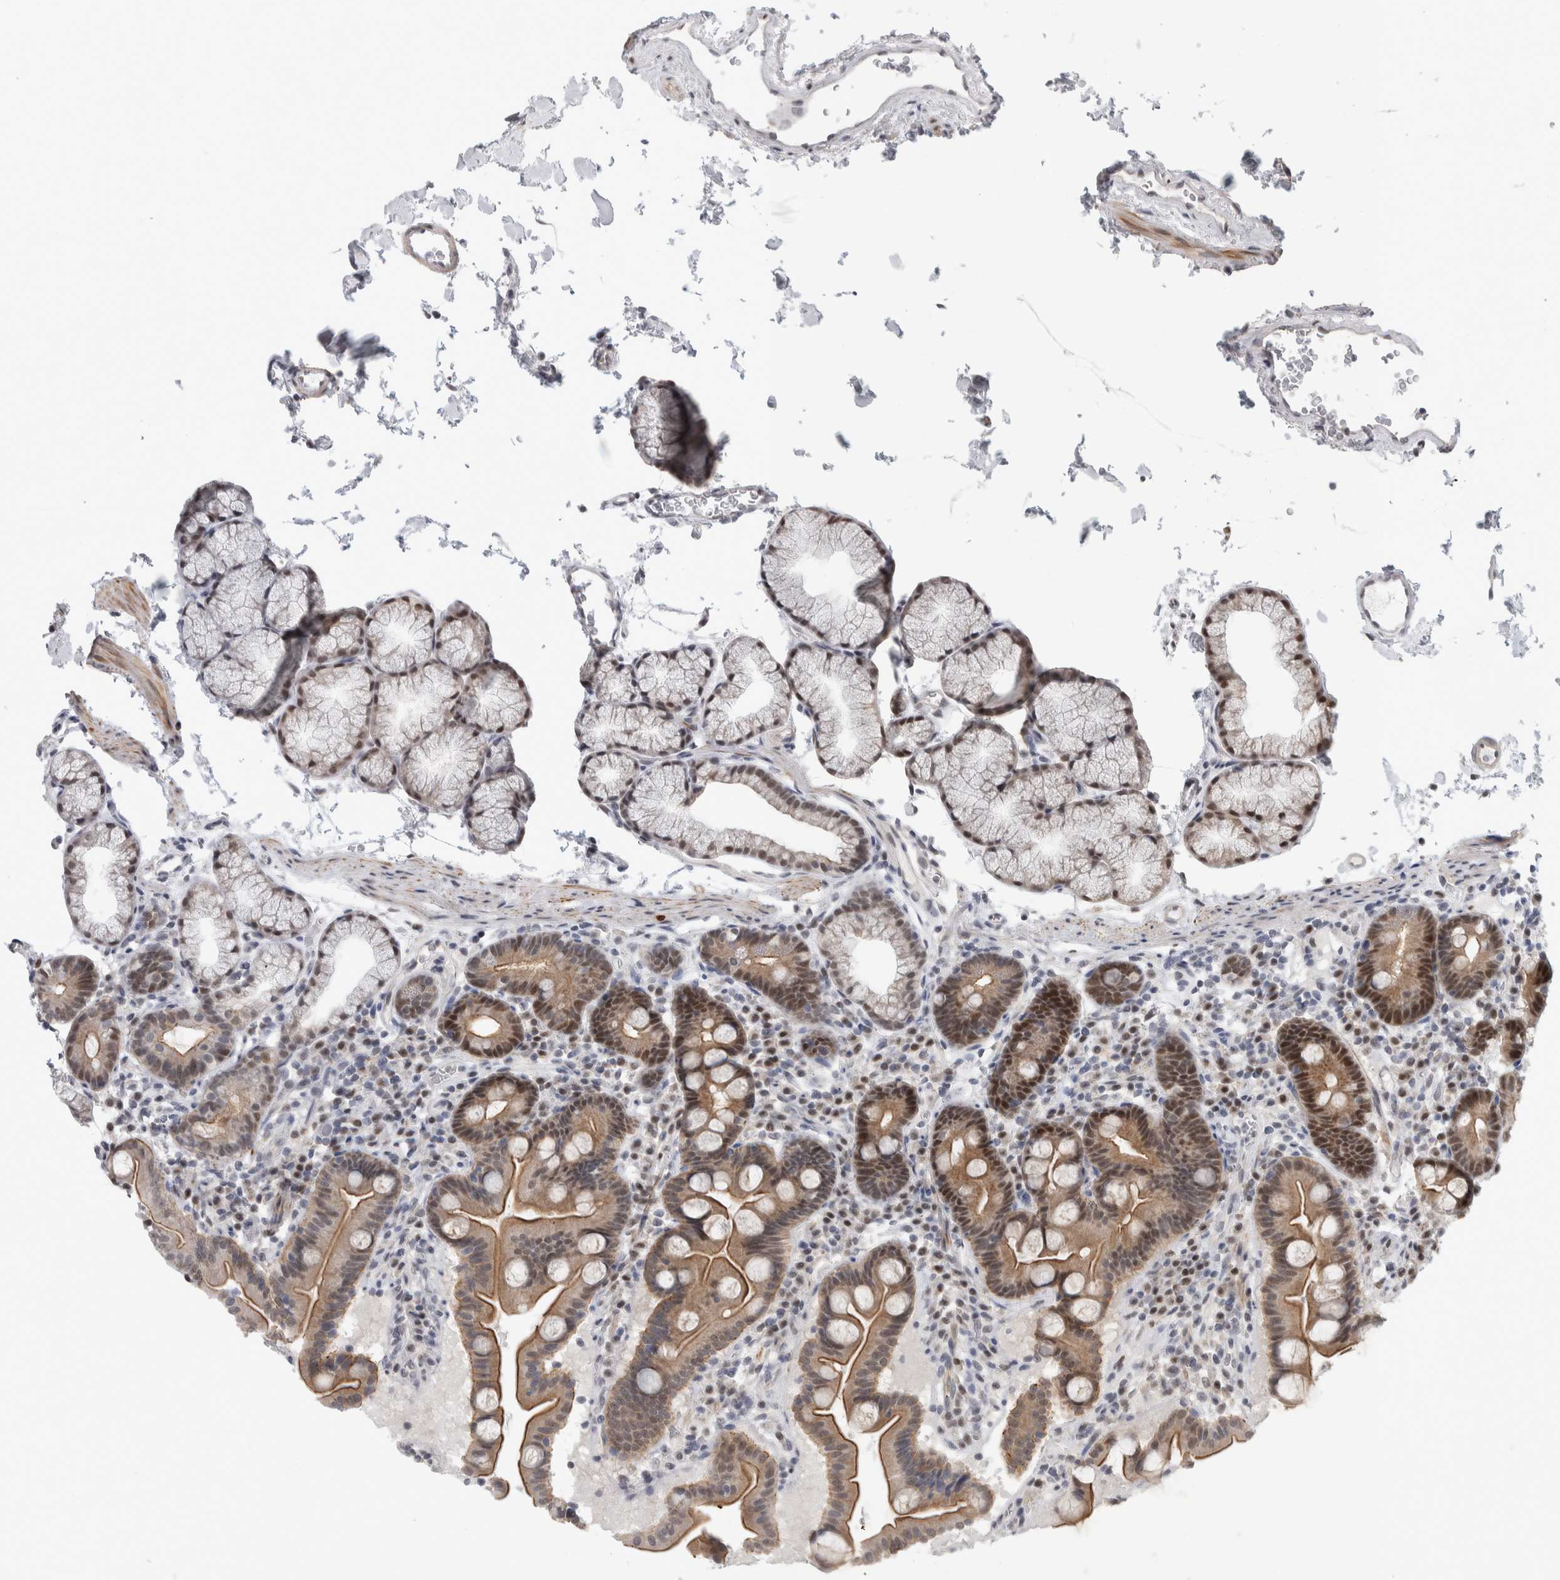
{"staining": {"intensity": "moderate", "quantity": "25%-75%", "location": "cytoplasmic/membranous,nuclear"}, "tissue": "duodenum", "cell_type": "Glandular cells", "image_type": "normal", "snomed": [{"axis": "morphology", "description": "Normal tissue, NOS"}, {"axis": "topography", "description": "Duodenum"}], "caption": "Protein analysis of benign duodenum demonstrates moderate cytoplasmic/membranous,nuclear expression in approximately 25%-75% of glandular cells.", "gene": "HEXIM2", "patient": {"sex": "male", "age": 54}}